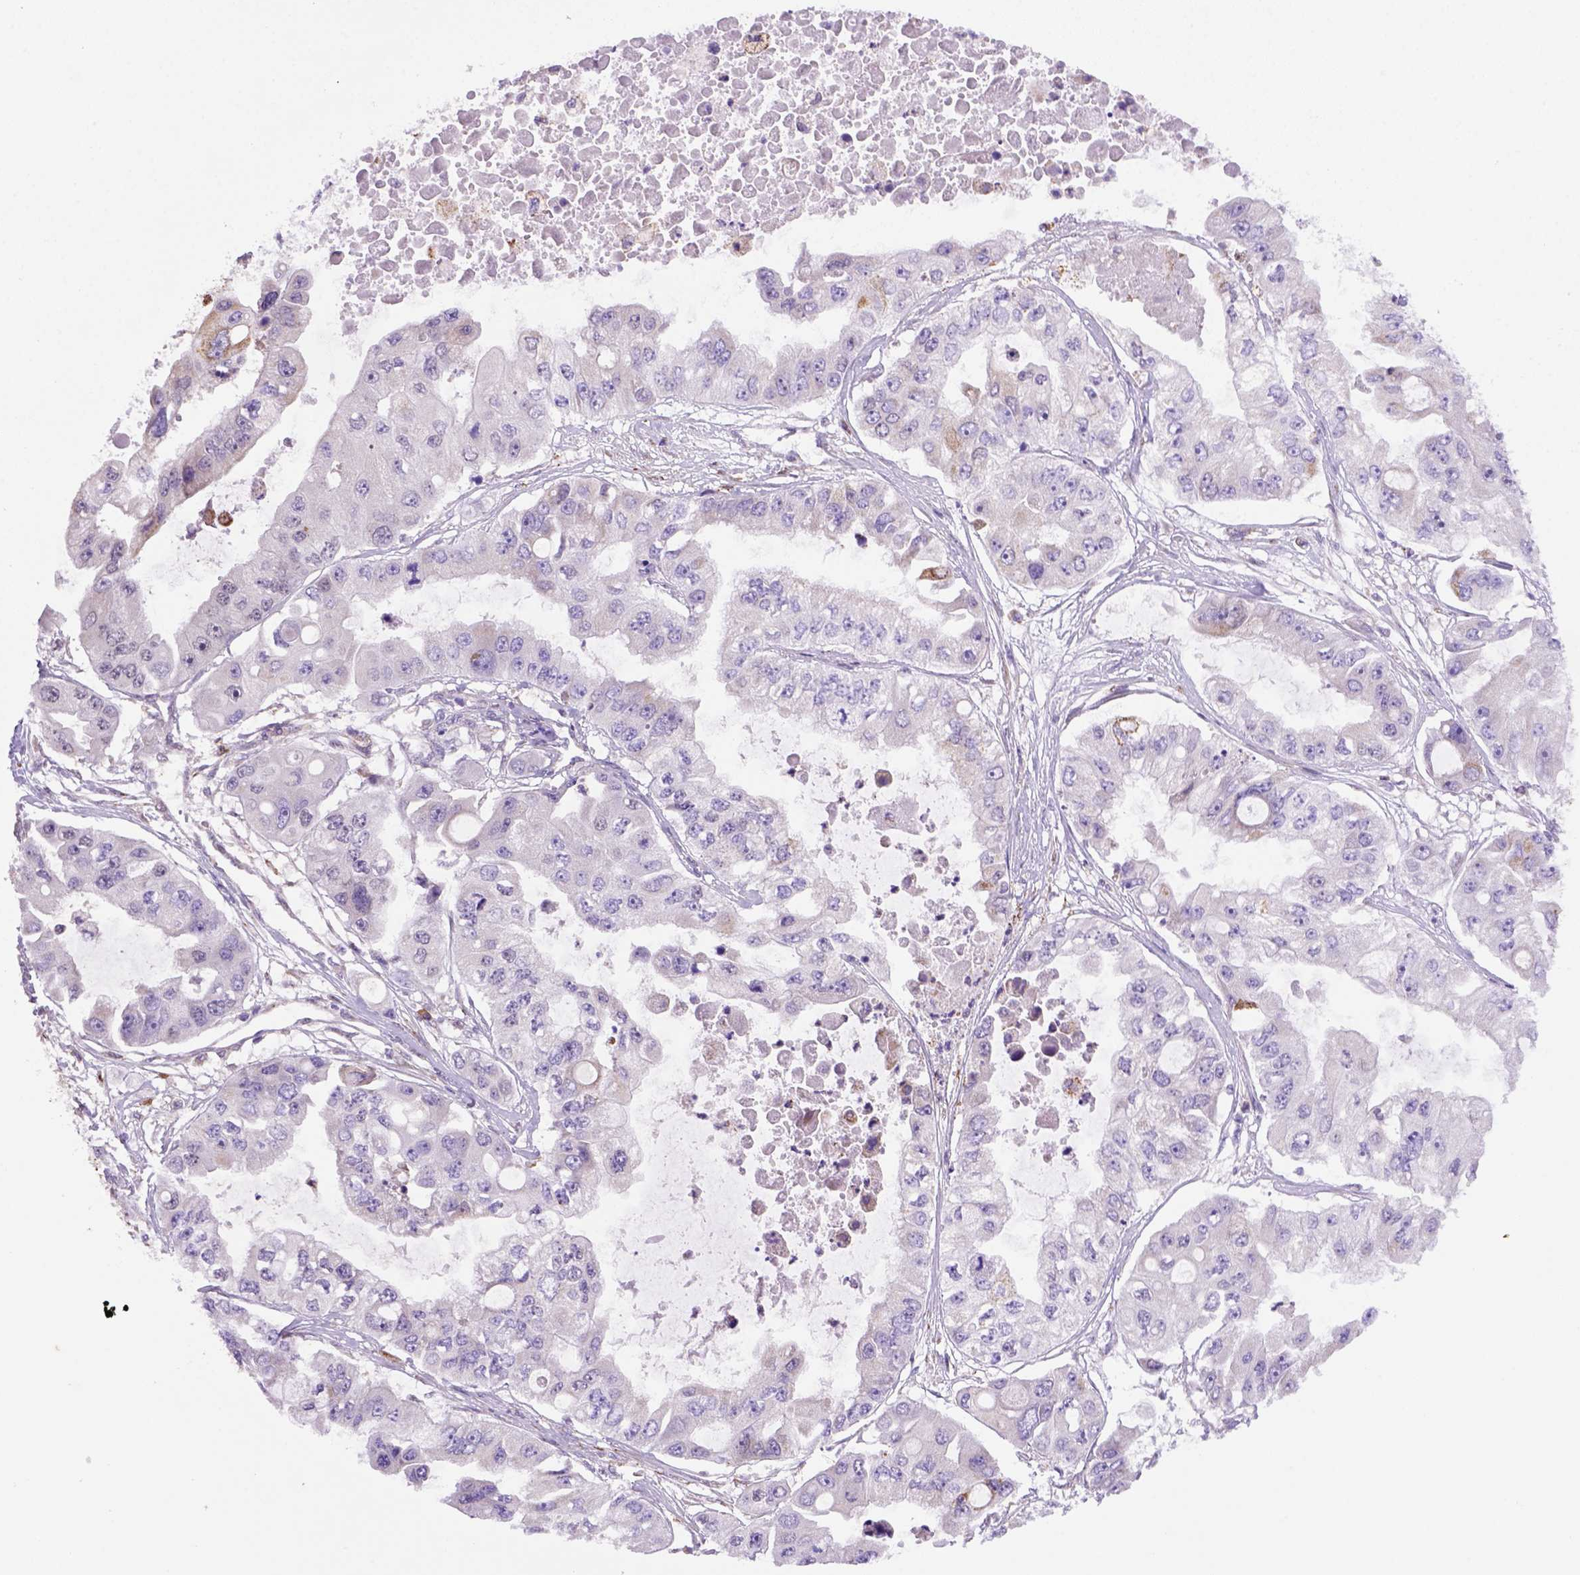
{"staining": {"intensity": "negative", "quantity": "none", "location": "none"}, "tissue": "ovarian cancer", "cell_type": "Tumor cells", "image_type": "cancer", "snomed": [{"axis": "morphology", "description": "Cystadenocarcinoma, serous, NOS"}, {"axis": "topography", "description": "Ovary"}], "caption": "Ovarian cancer stained for a protein using IHC shows no staining tumor cells.", "gene": "FZD7", "patient": {"sex": "female", "age": 56}}